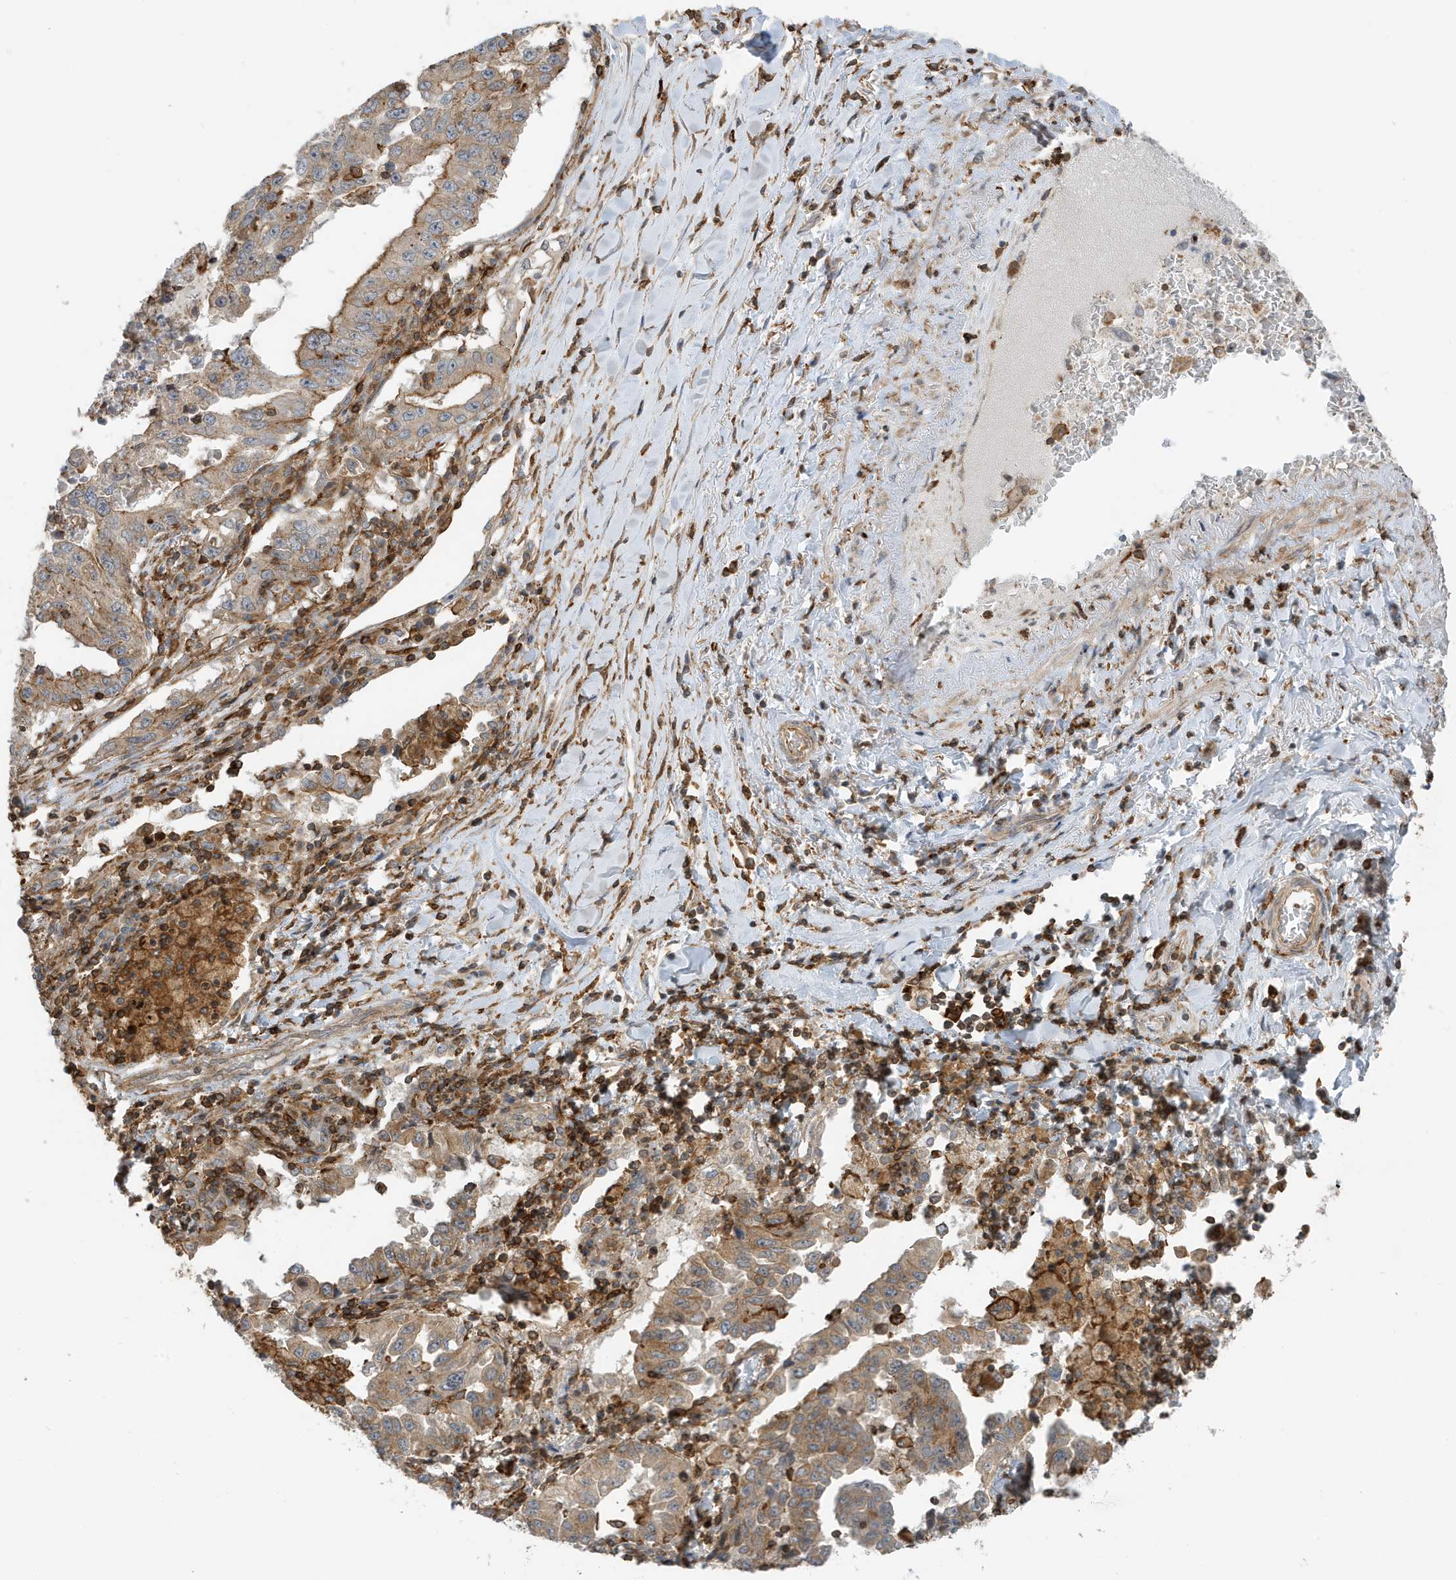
{"staining": {"intensity": "moderate", "quantity": ">75%", "location": "cytoplasmic/membranous"}, "tissue": "lung cancer", "cell_type": "Tumor cells", "image_type": "cancer", "snomed": [{"axis": "morphology", "description": "Adenocarcinoma, NOS"}, {"axis": "topography", "description": "Lung"}], "caption": "IHC staining of lung adenocarcinoma, which shows medium levels of moderate cytoplasmic/membranous positivity in about >75% of tumor cells indicating moderate cytoplasmic/membranous protein positivity. The staining was performed using DAB (3,3'-diaminobenzidine) (brown) for protein detection and nuclei were counterstained in hematoxylin (blue).", "gene": "TATDN3", "patient": {"sex": "female", "age": 51}}